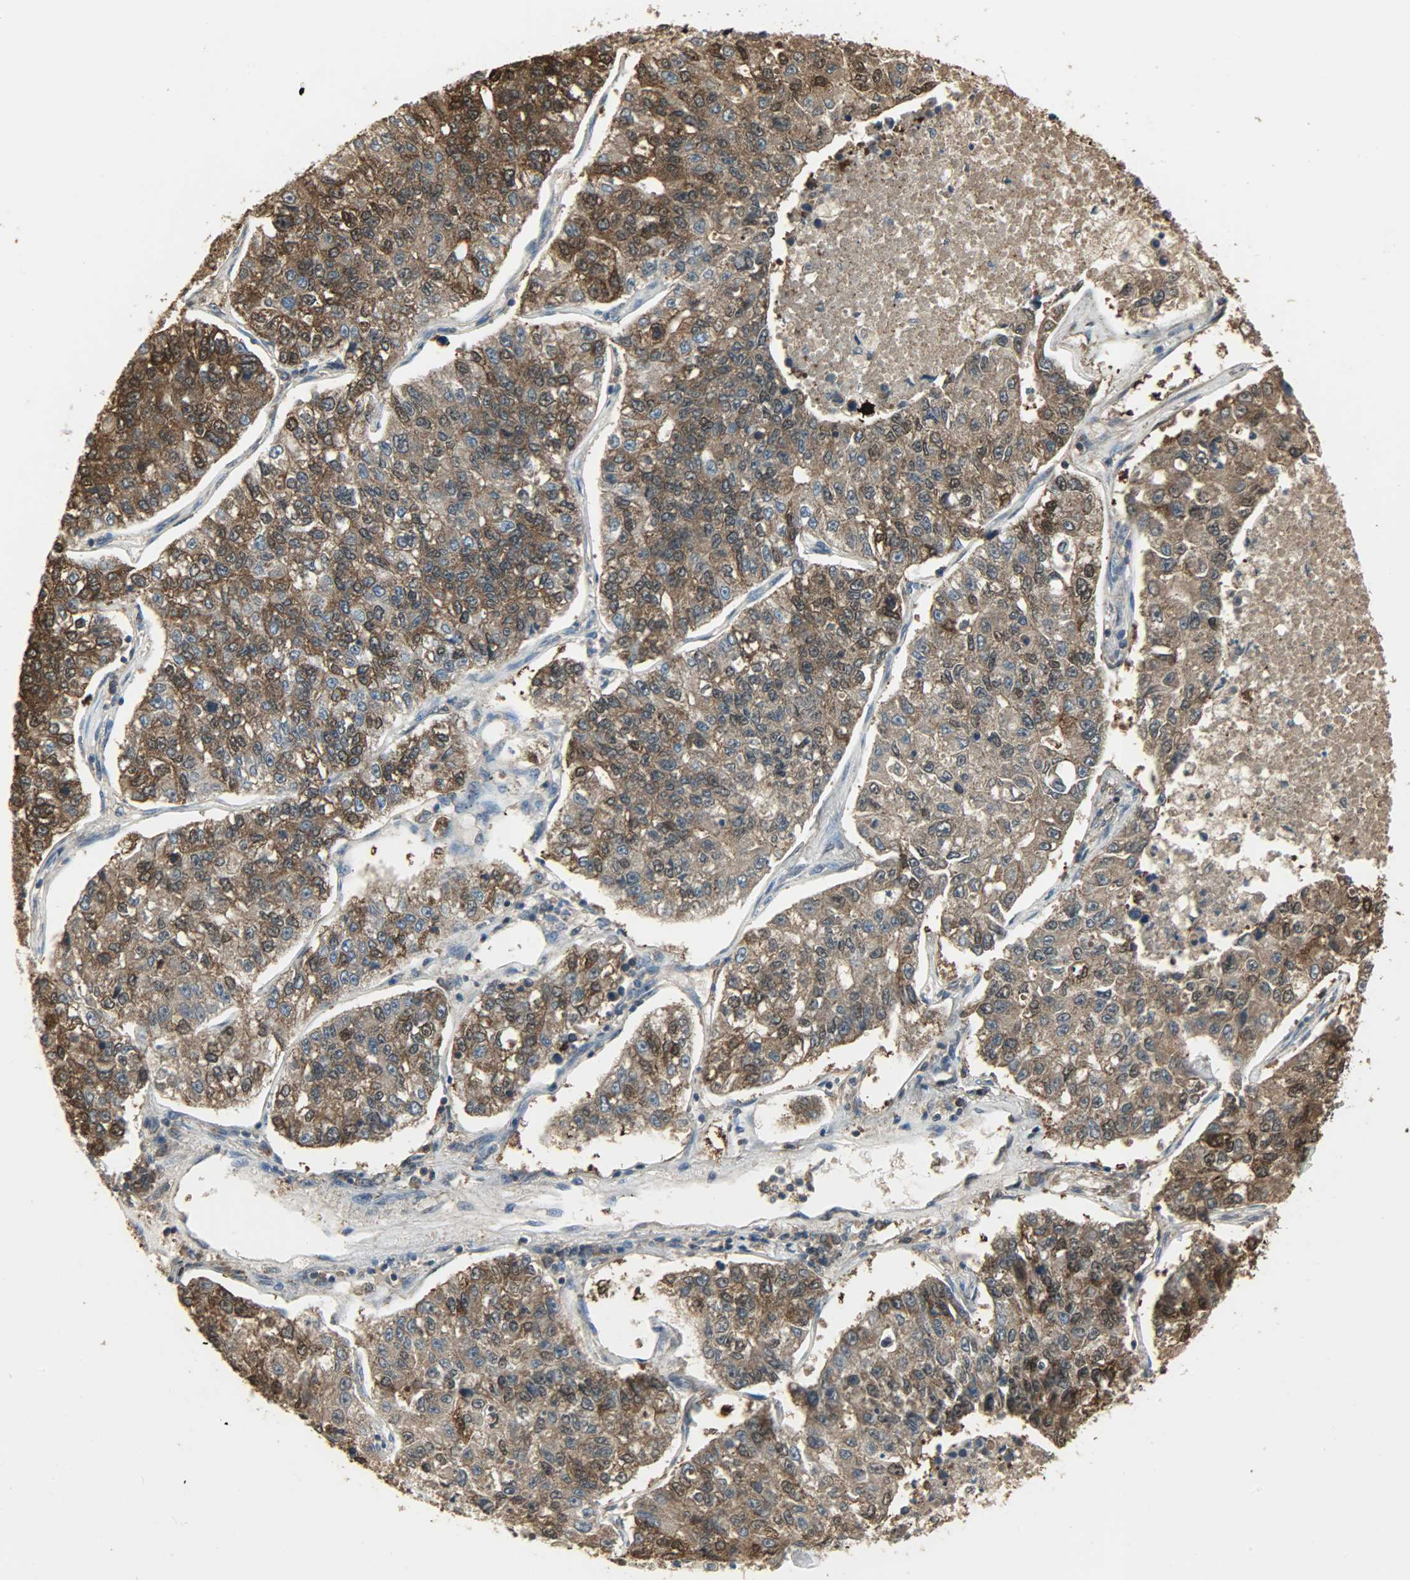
{"staining": {"intensity": "strong", "quantity": ">75%", "location": "cytoplasmic/membranous,nuclear"}, "tissue": "lung cancer", "cell_type": "Tumor cells", "image_type": "cancer", "snomed": [{"axis": "morphology", "description": "Adenocarcinoma, NOS"}, {"axis": "topography", "description": "Lung"}], "caption": "Protein expression analysis of lung adenocarcinoma demonstrates strong cytoplasmic/membranous and nuclear positivity in about >75% of tumor cells.", "gene": "LDHB", "patient": {"sex": "male", "age": 49}}